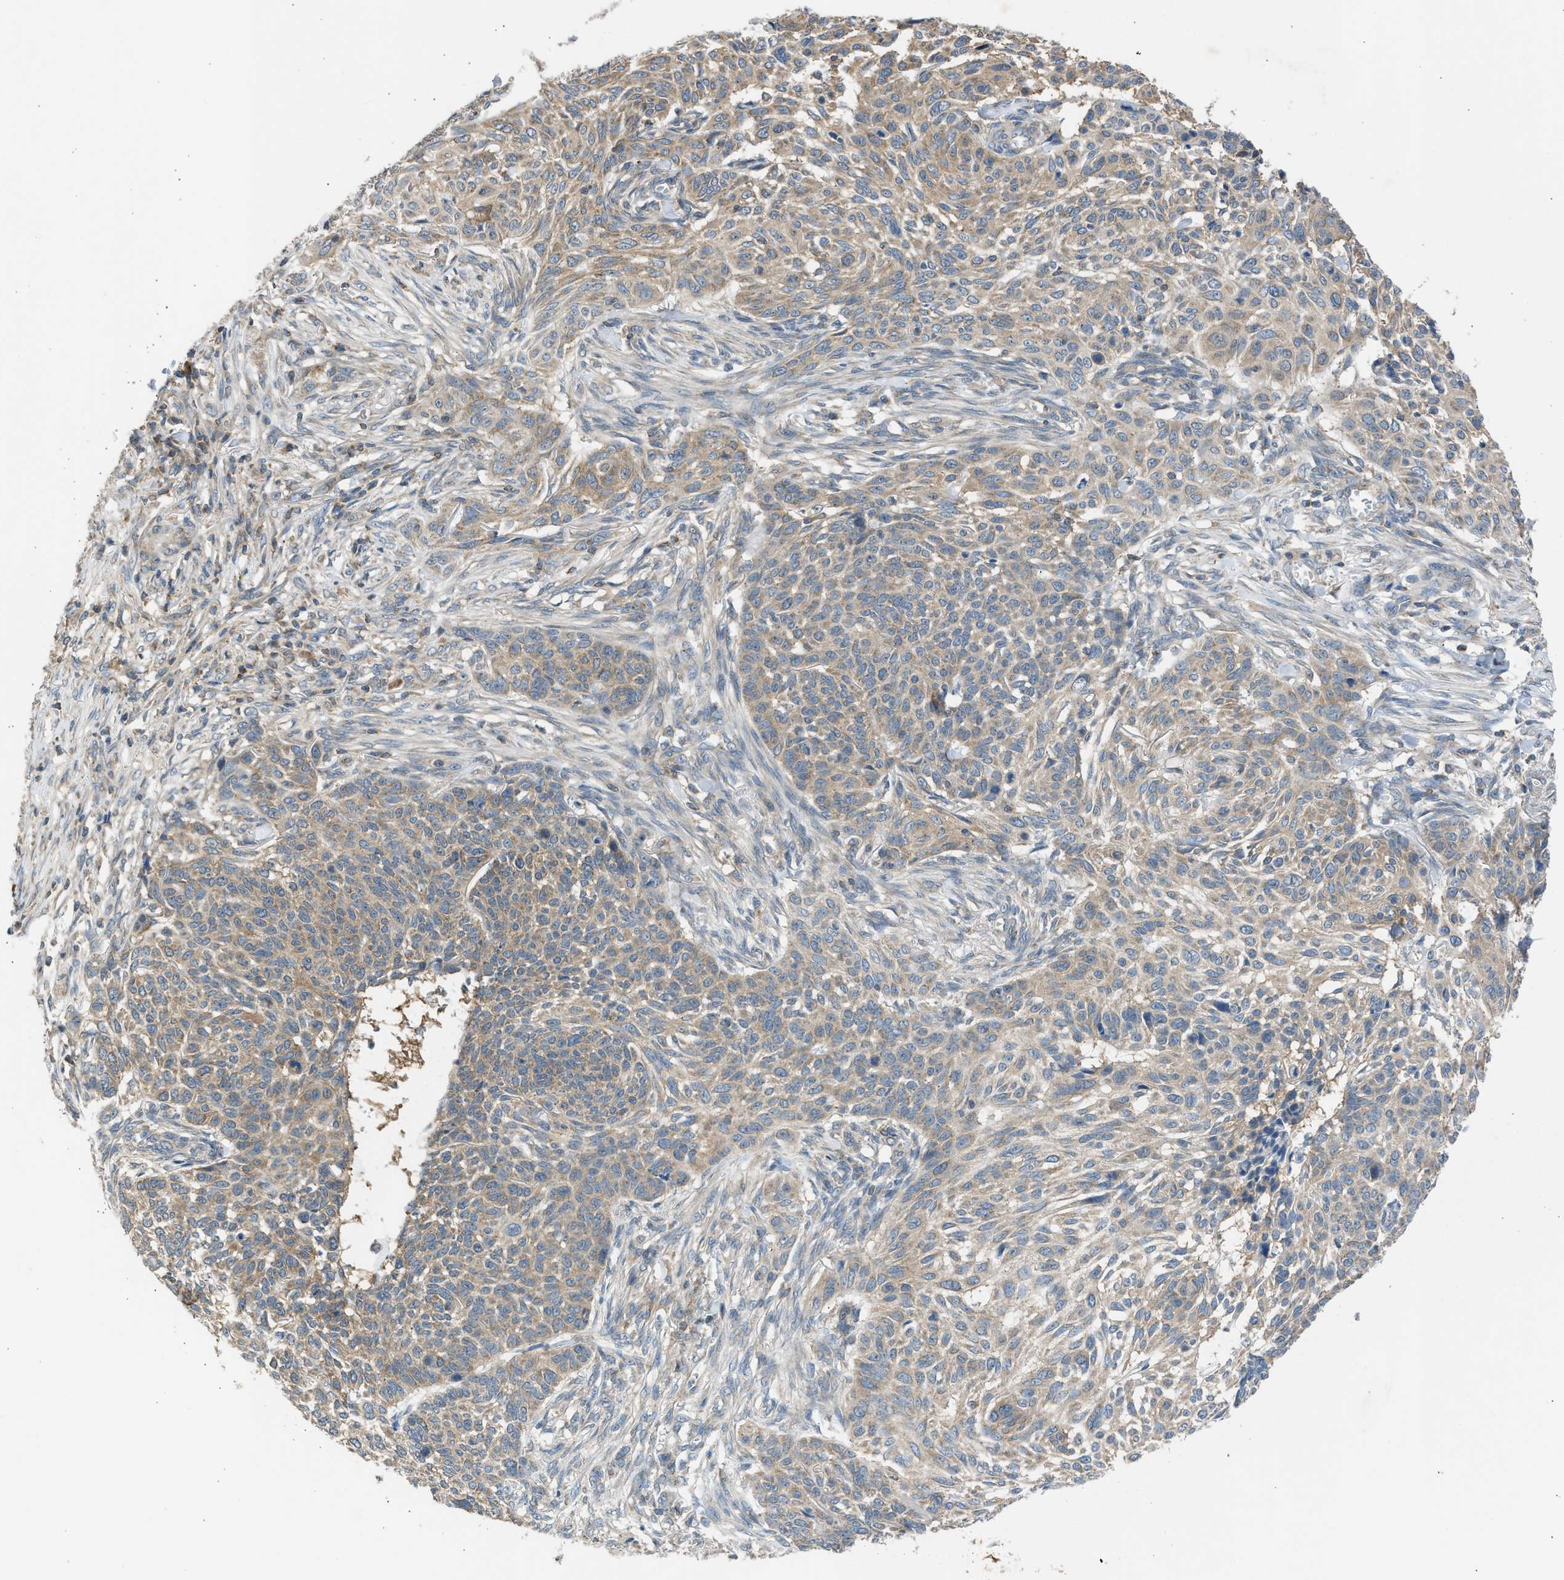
{"staining": {"intensity": "moderate", "quantity": ">75%", "location": "cytoplasmic/membranous"}, "tissue": "skin cancer", "cell_type": "Tumor cells", "image_type": "cancer", "snomed": [{"axis": "morphology", "description": "Basal cell carcinoma"}, {"axis": "topography", "description": "Skin"}], "caption": "Tumor cells exhibit medium levels of moderate cytoplasmic/membranous staining in approximately >75% of cells in skin basal cell carcinoma. Nuclei are stained in blue.", "gene": "CYP1A1", "patient": {"sex": "male", "age": 85}}